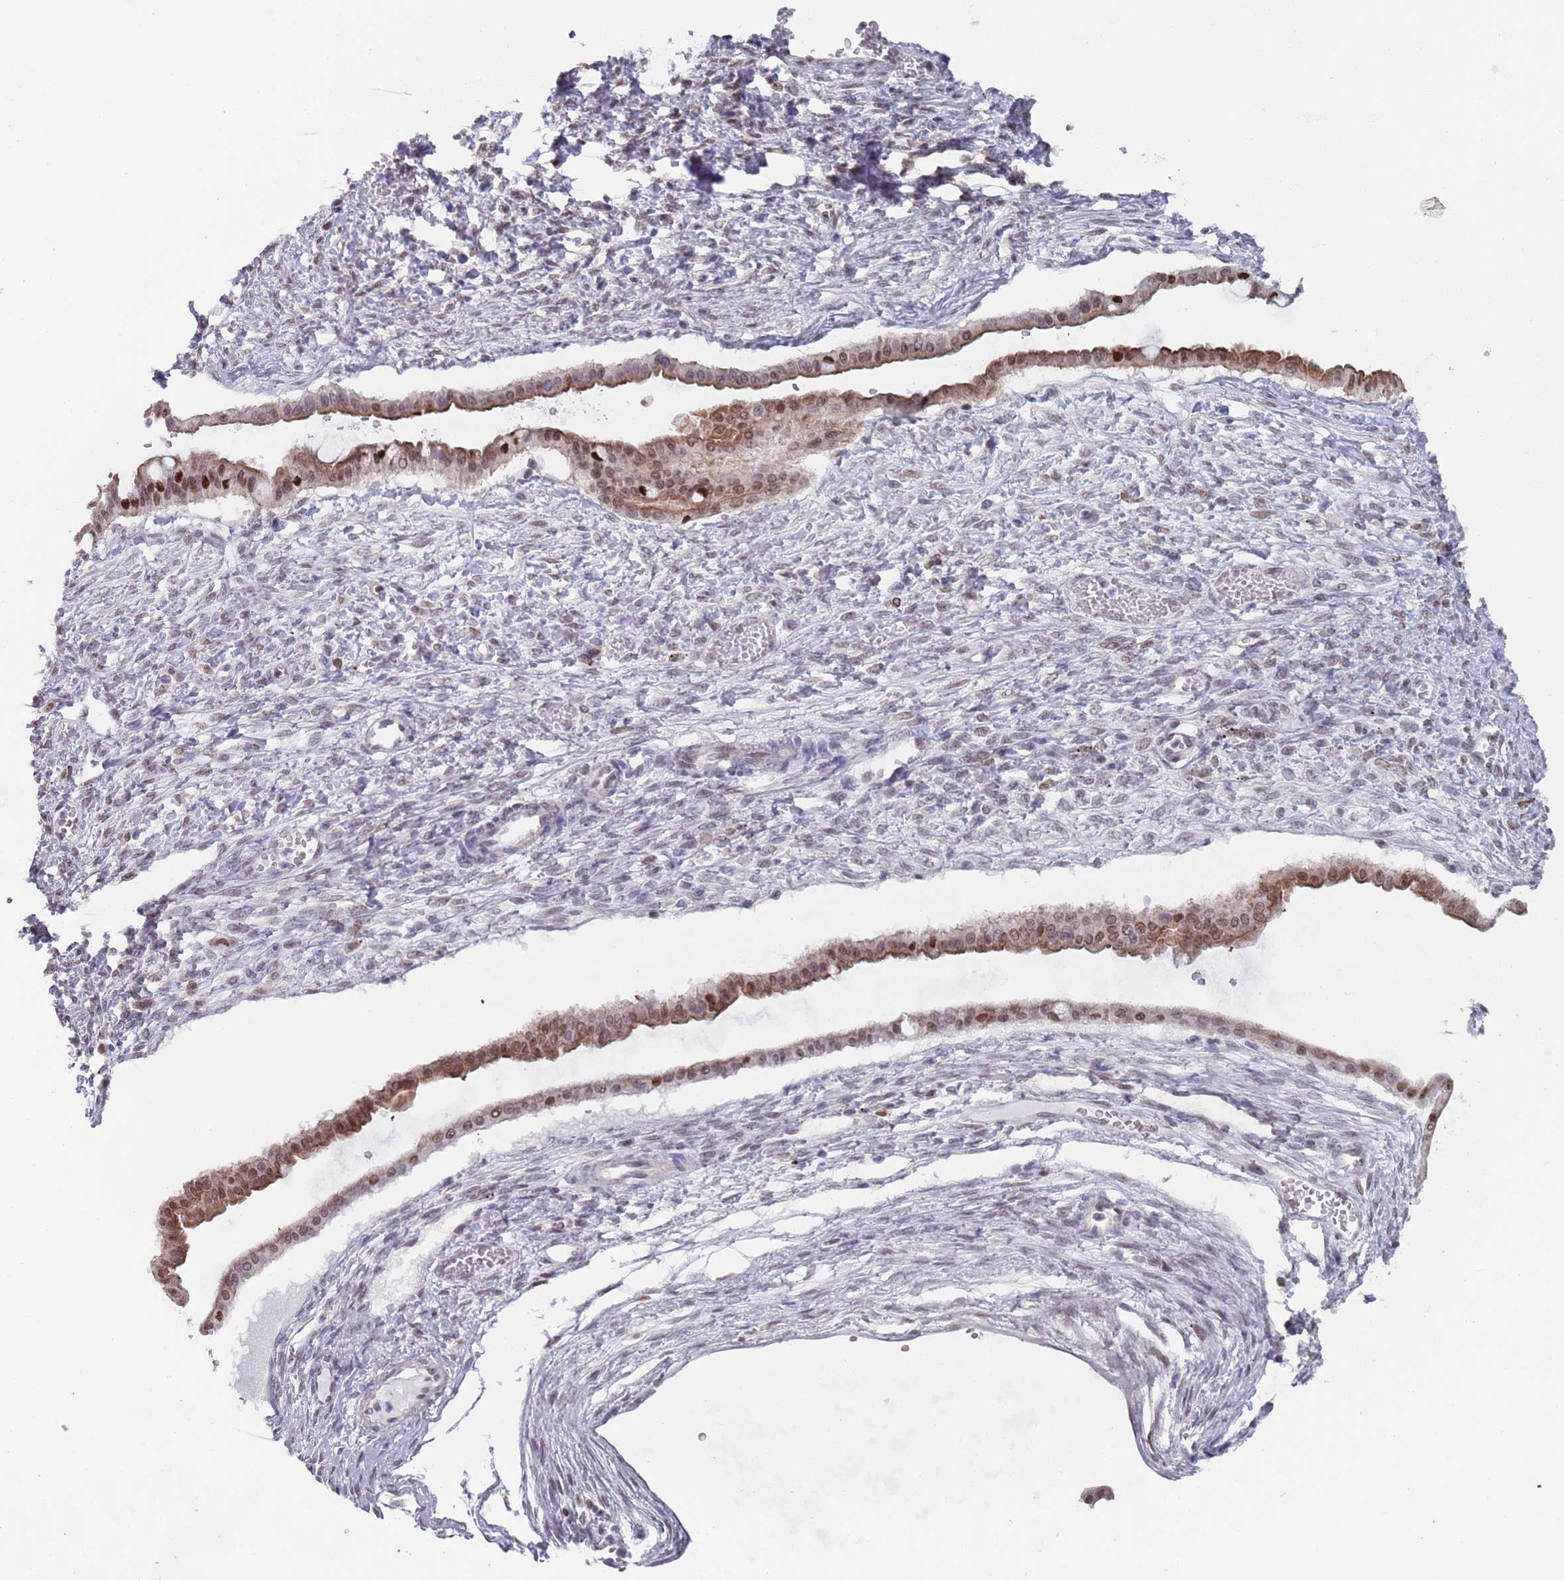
{"staining": {"intensity": "moderate", "quantity": "<25%", "location": "cytoplasmic/membranous,nuclear"}, "tissue": "ovarian cancer", "cell_type": "Tumor cells", "image_type": "cancer", "snomed": [{"axis": "morphology", "description": "Cystadenocarcinoma, mucinous, NOS"}, {"axis": "topography", "description": "Ovary"}], "caption": "Ovarian cancer stained for a protein demonstrates moderate cytoplasmic/membranous and nuclear positivity in tumor cells.", "gene": "MFSD12", "patient": {"sex": "female", "age": 73}}